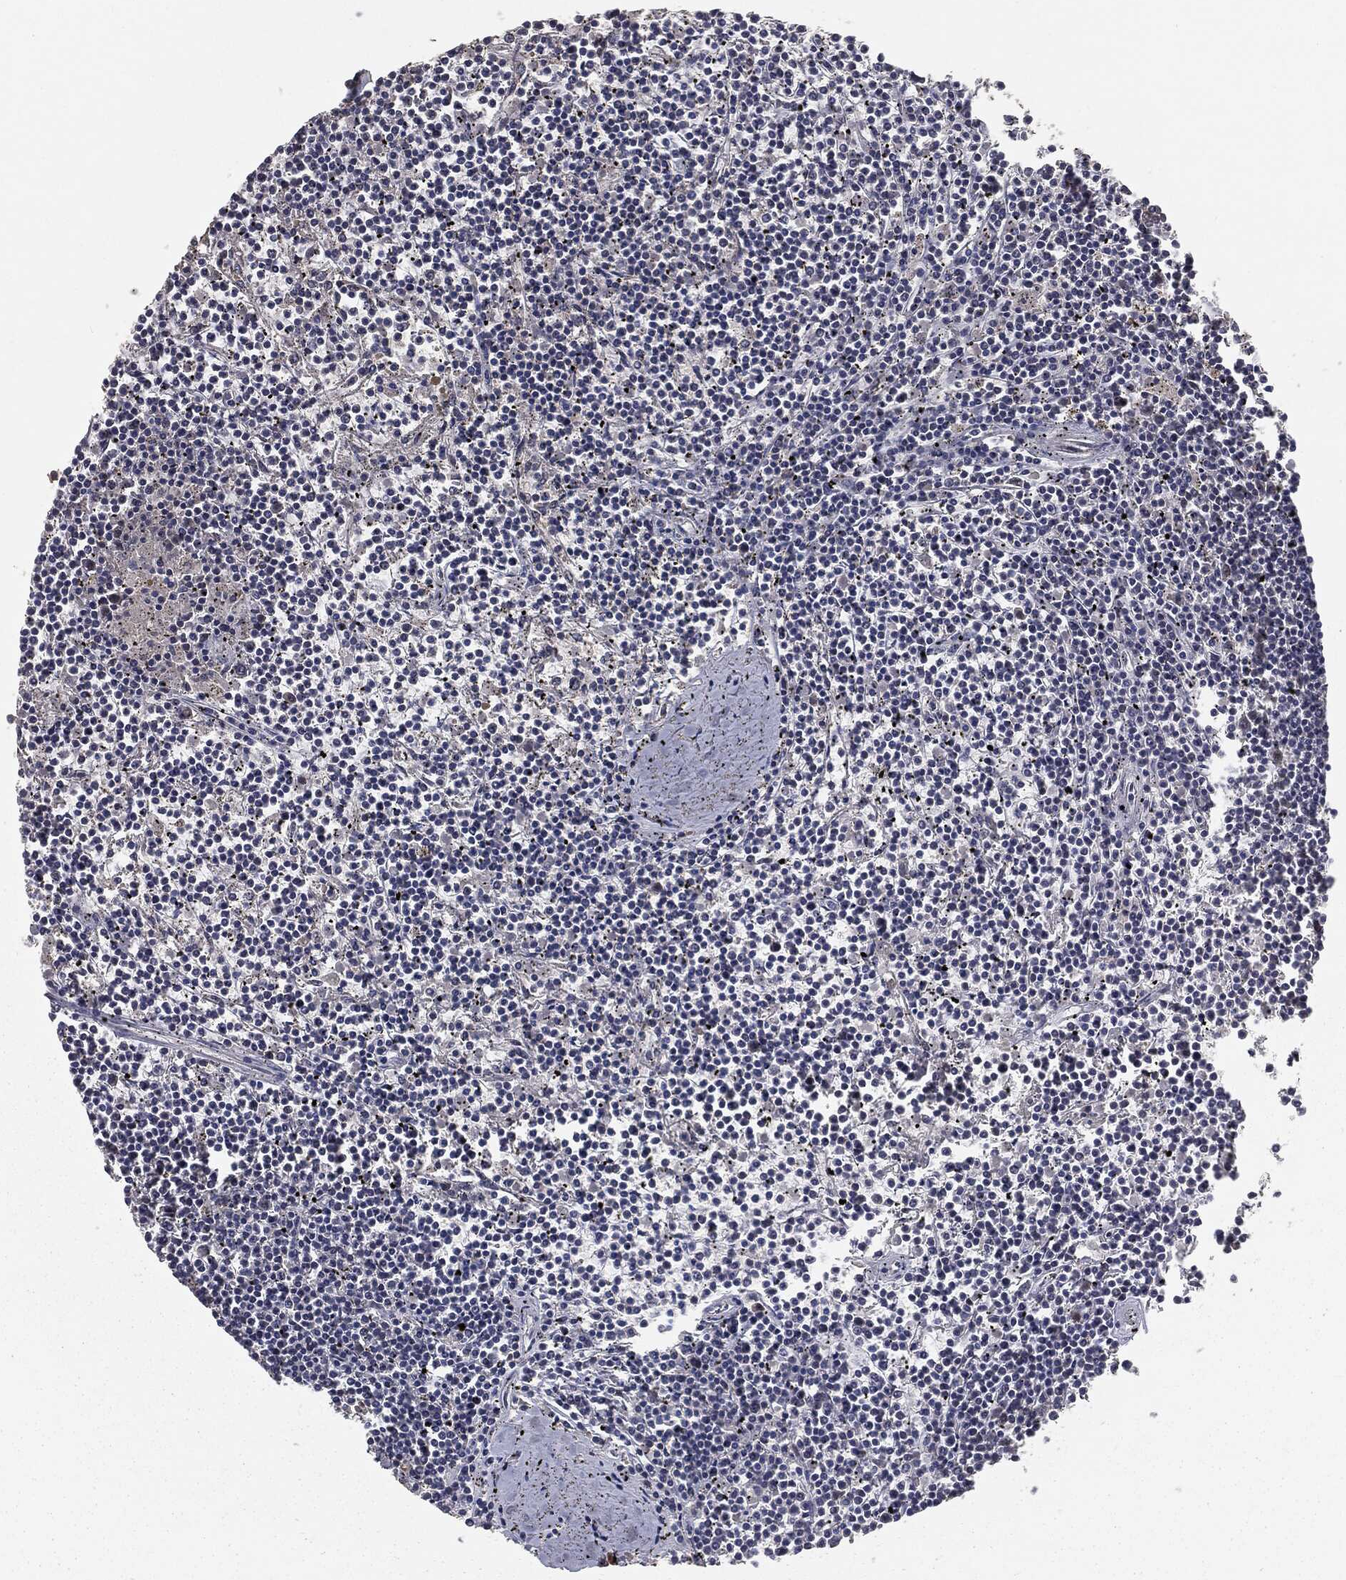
{"staining": {"intensity": "negative", "quantity": "none", "location": "none"}, "tissue": "lymphoma", "cell_type": "Tumor cells", "image_type": "cancer", "snomed": [{"axis": "morphology", "description": "Malignant lymphoma, non-Hodgkin's type, Low grade"}, {"axis": "topography", "description": "Spleen"}], "caption": "High power microscopy micrograph of an immunohistochemistry image of lymphoma, revealing no significant positivity in tumor cells.", "gene": "FBXO7", "patient": {"sex": "female", "age": 19}}